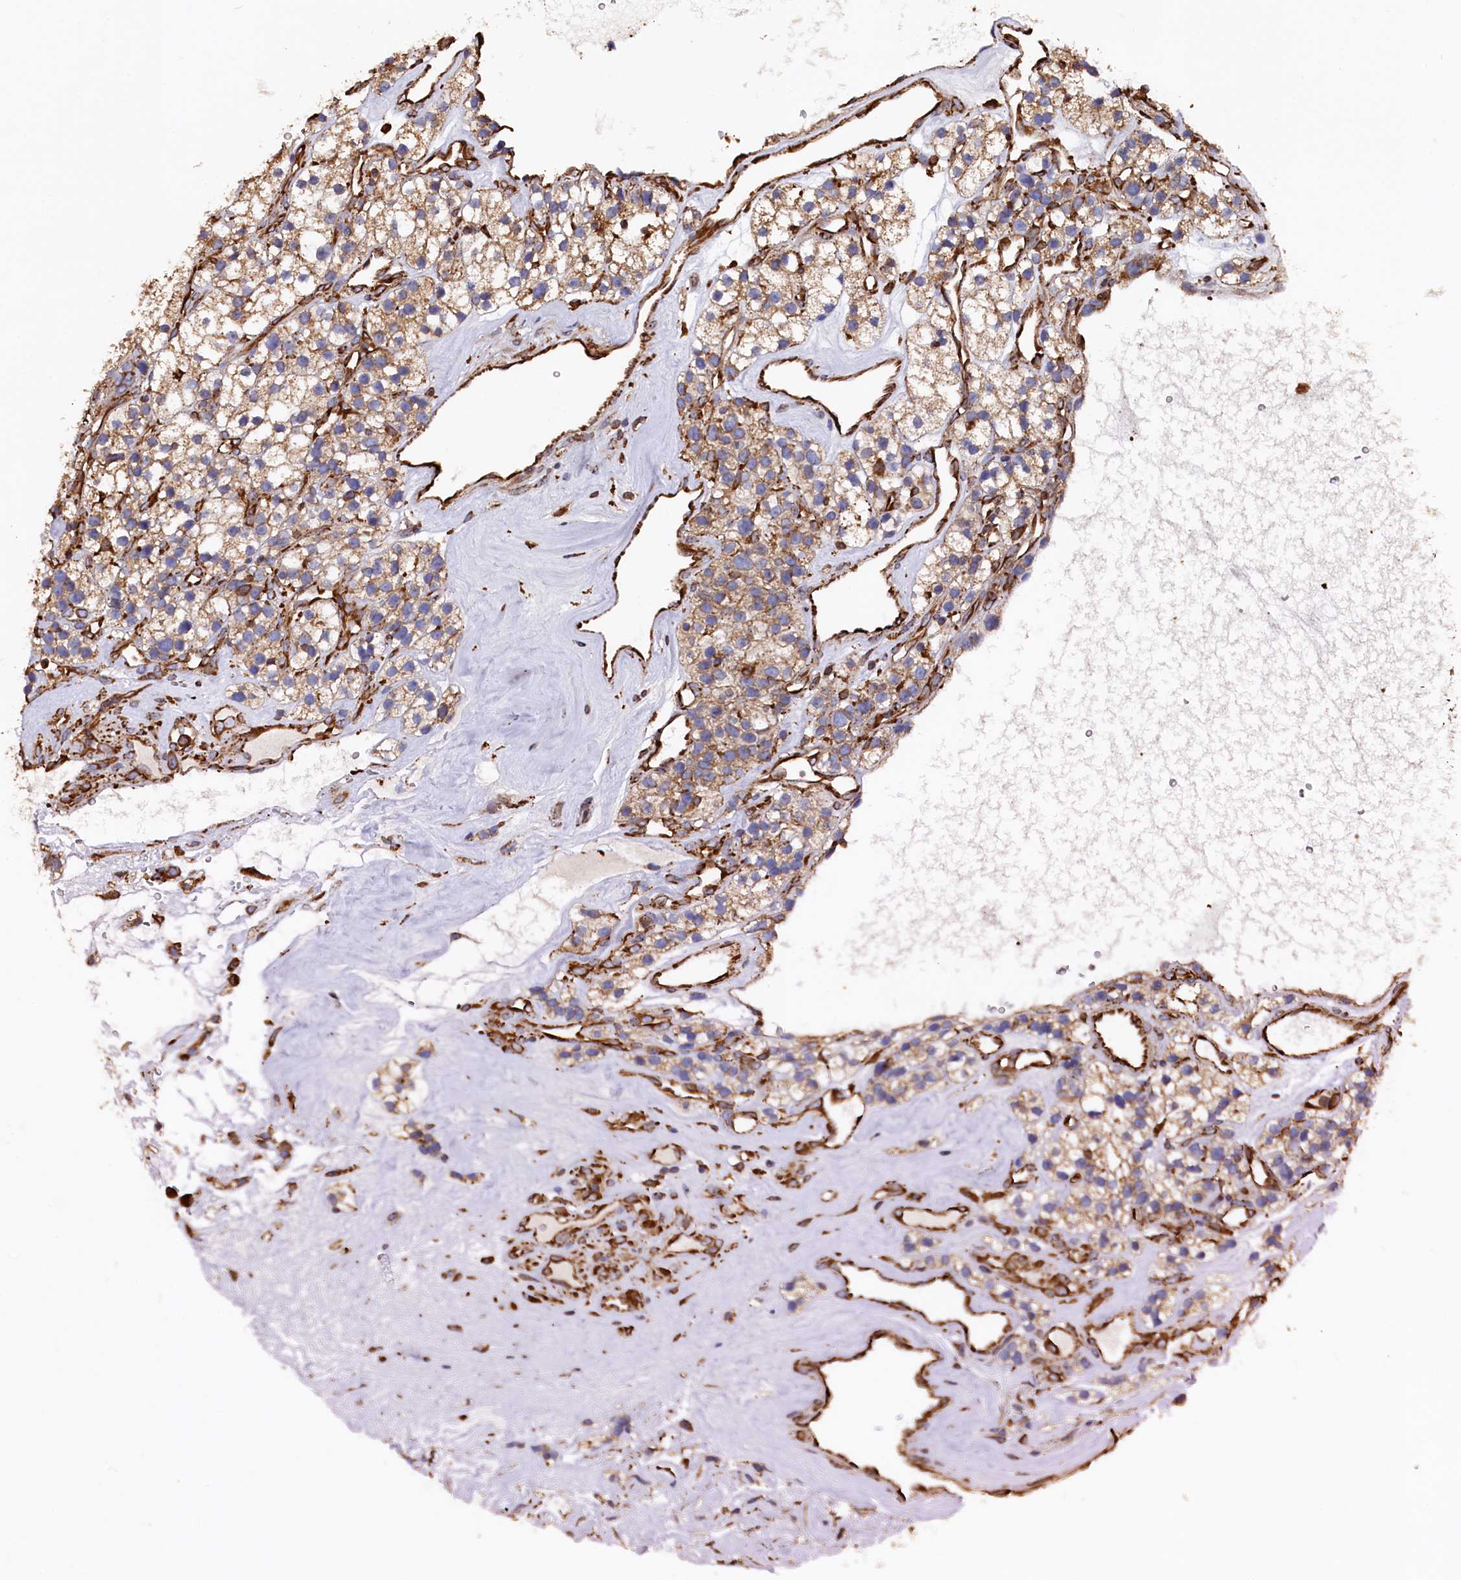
{"staining": {"intensity": "weak", "quantity": ">75%", "location": "cytoplasmic/membranous"}, "tissue": "renal cancer", "cell_type": "Tumor cells", "image_type": "cancer", "snomed": [{"axis": "morphology", "description": "Adenocarcinoma, NOS"}, {"axis": "topography", "description": "Kidney"}], "caption": "Adenocarcinoma (renal) stained with a protein marker shows weak staining in tumor cells.", "gene": "NEURL1B", "patient": {"sex": "female", "age": 57}}